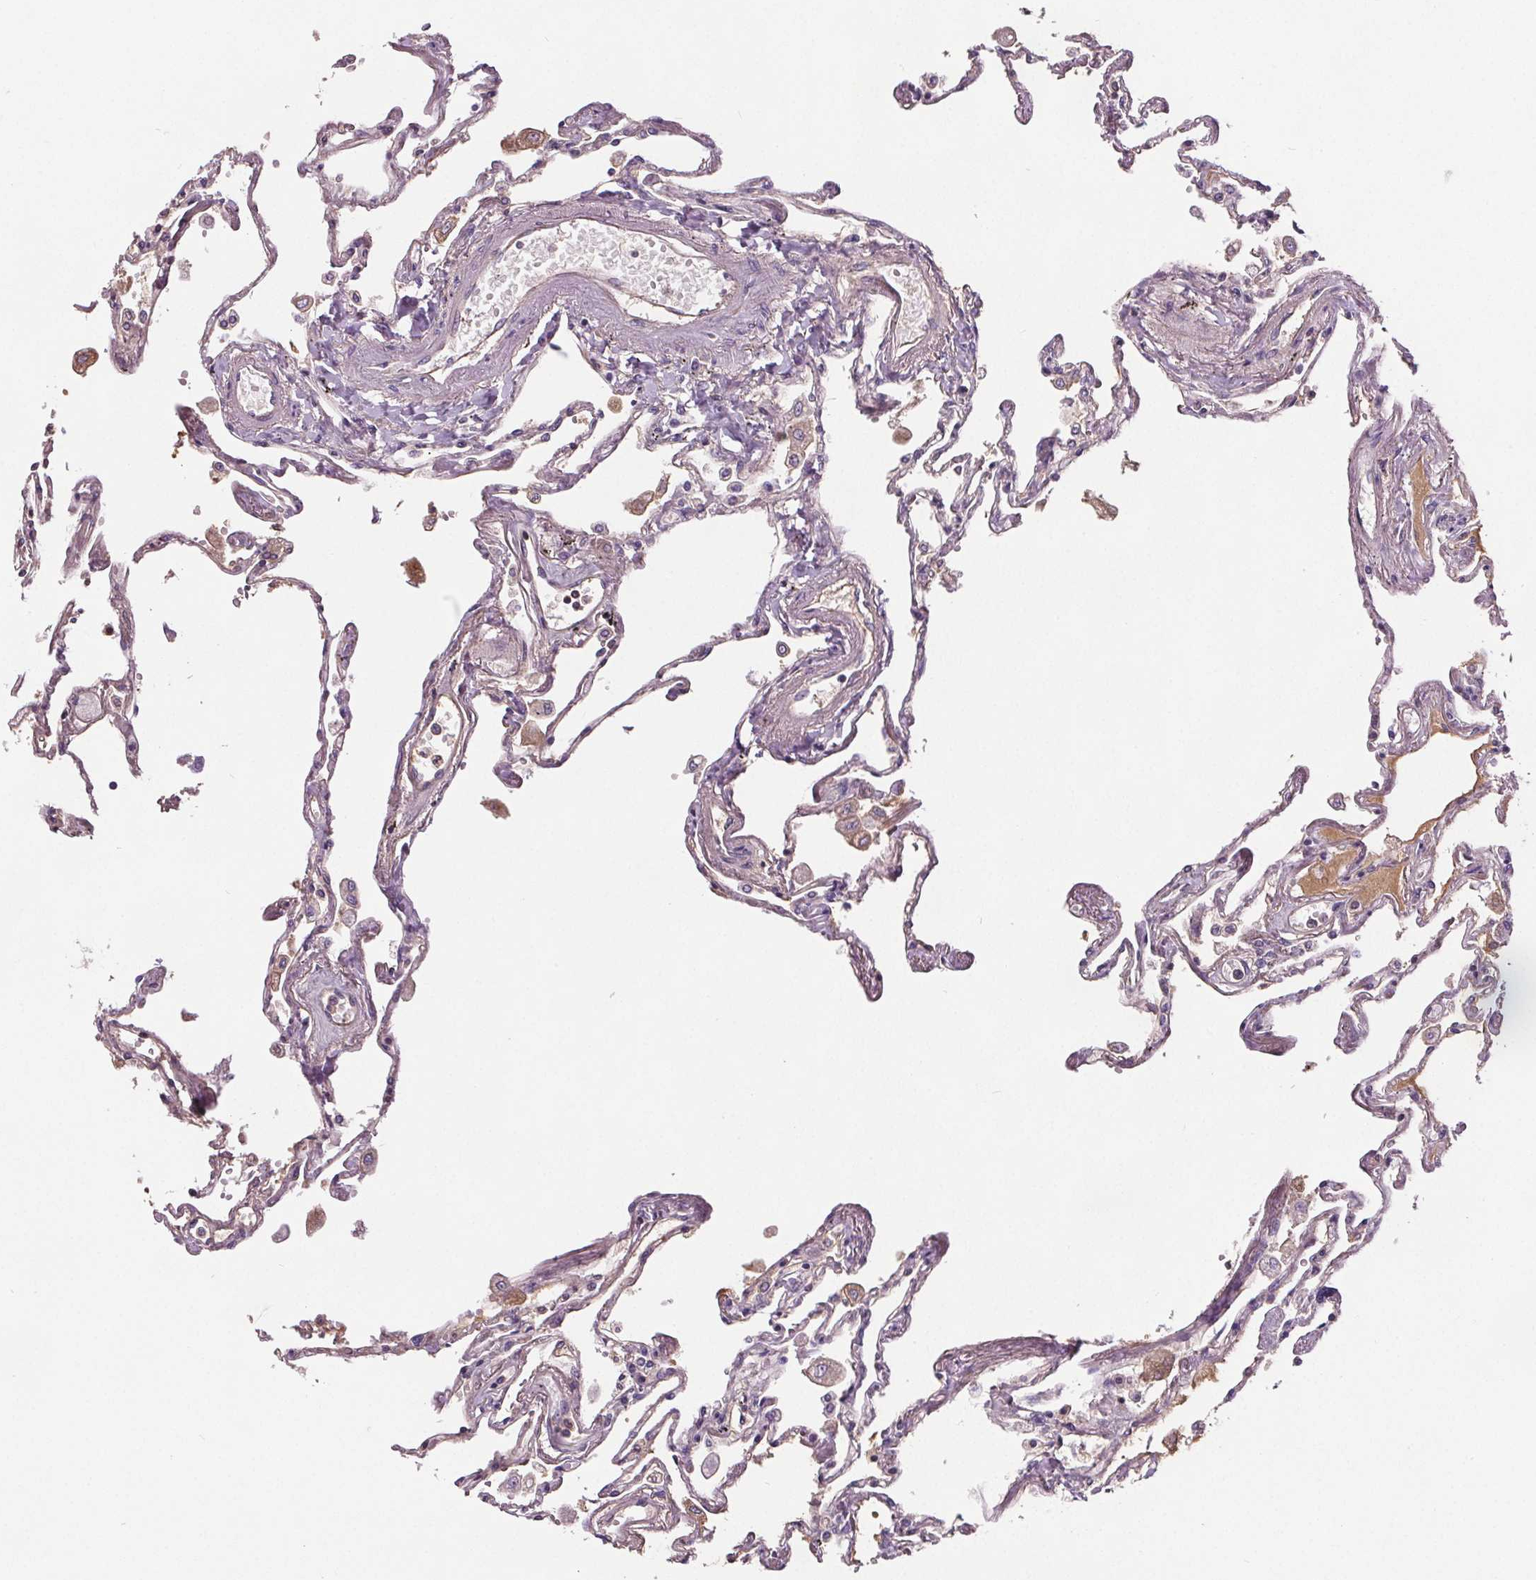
{"staining": {"intensity": "negative", "quantity": "none", "location": "none"}, "tissue": "lung", "cell_type": "Alveolar cells", "image_type": "normal", "snomed": [{"axis": "morphology", "description": "Normal tissue, NOS"}, {"axis": "morphology", "description": "Adenocarcinoma, NOS"}, {"axis": "topography", "description": "Cartilage tissue"}, {"axis": "topography", "description": "Lung"}], "caption": "This is an immunohistochemistry image of benign human lung. There is no expression in alveolar cells.", "gene": "CD5L", "patient": {"sex": "female", "age": 67}}